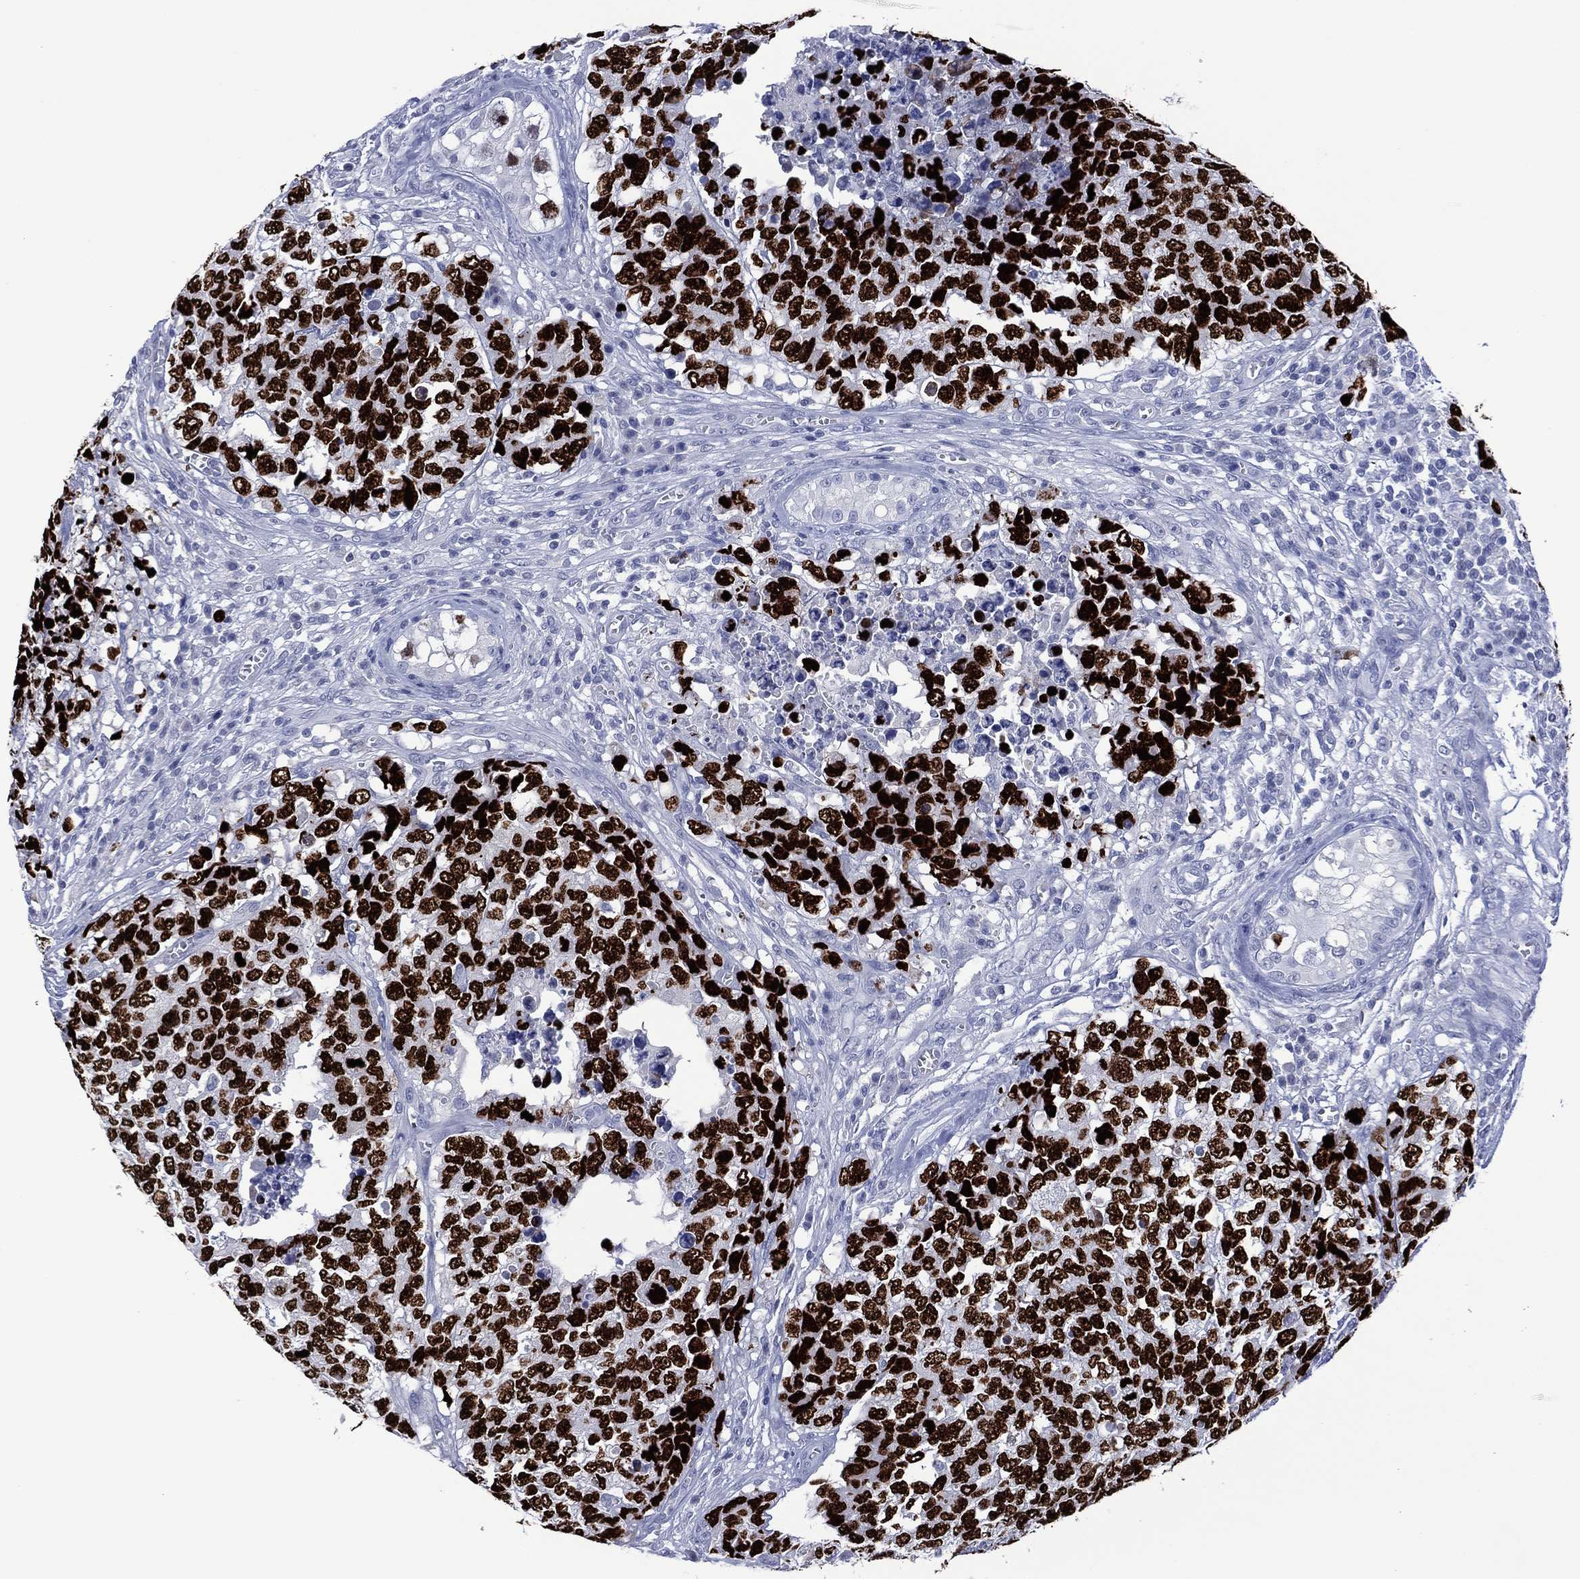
{"staining": {"intensity": "strong", "quantity": "25%-75%", "location": "nuclear"}, "tissue": "testis cancer", "cell_type": "Tumor cells", "image_type": "cancer", "snomed": [{"axis": "morphology", "description": "Carcinoma, Embryonal, NOS"}, {"axis": "topography", "description": "Testis"}], "caption": "Protein expression analysis of testis cancer (embryonal carcinoma) exhibits strong nuclear positivity in about 25%-75% of tumor cells.", "gene": "UTF1", "patient": {"sex": "male", "age": 23}}